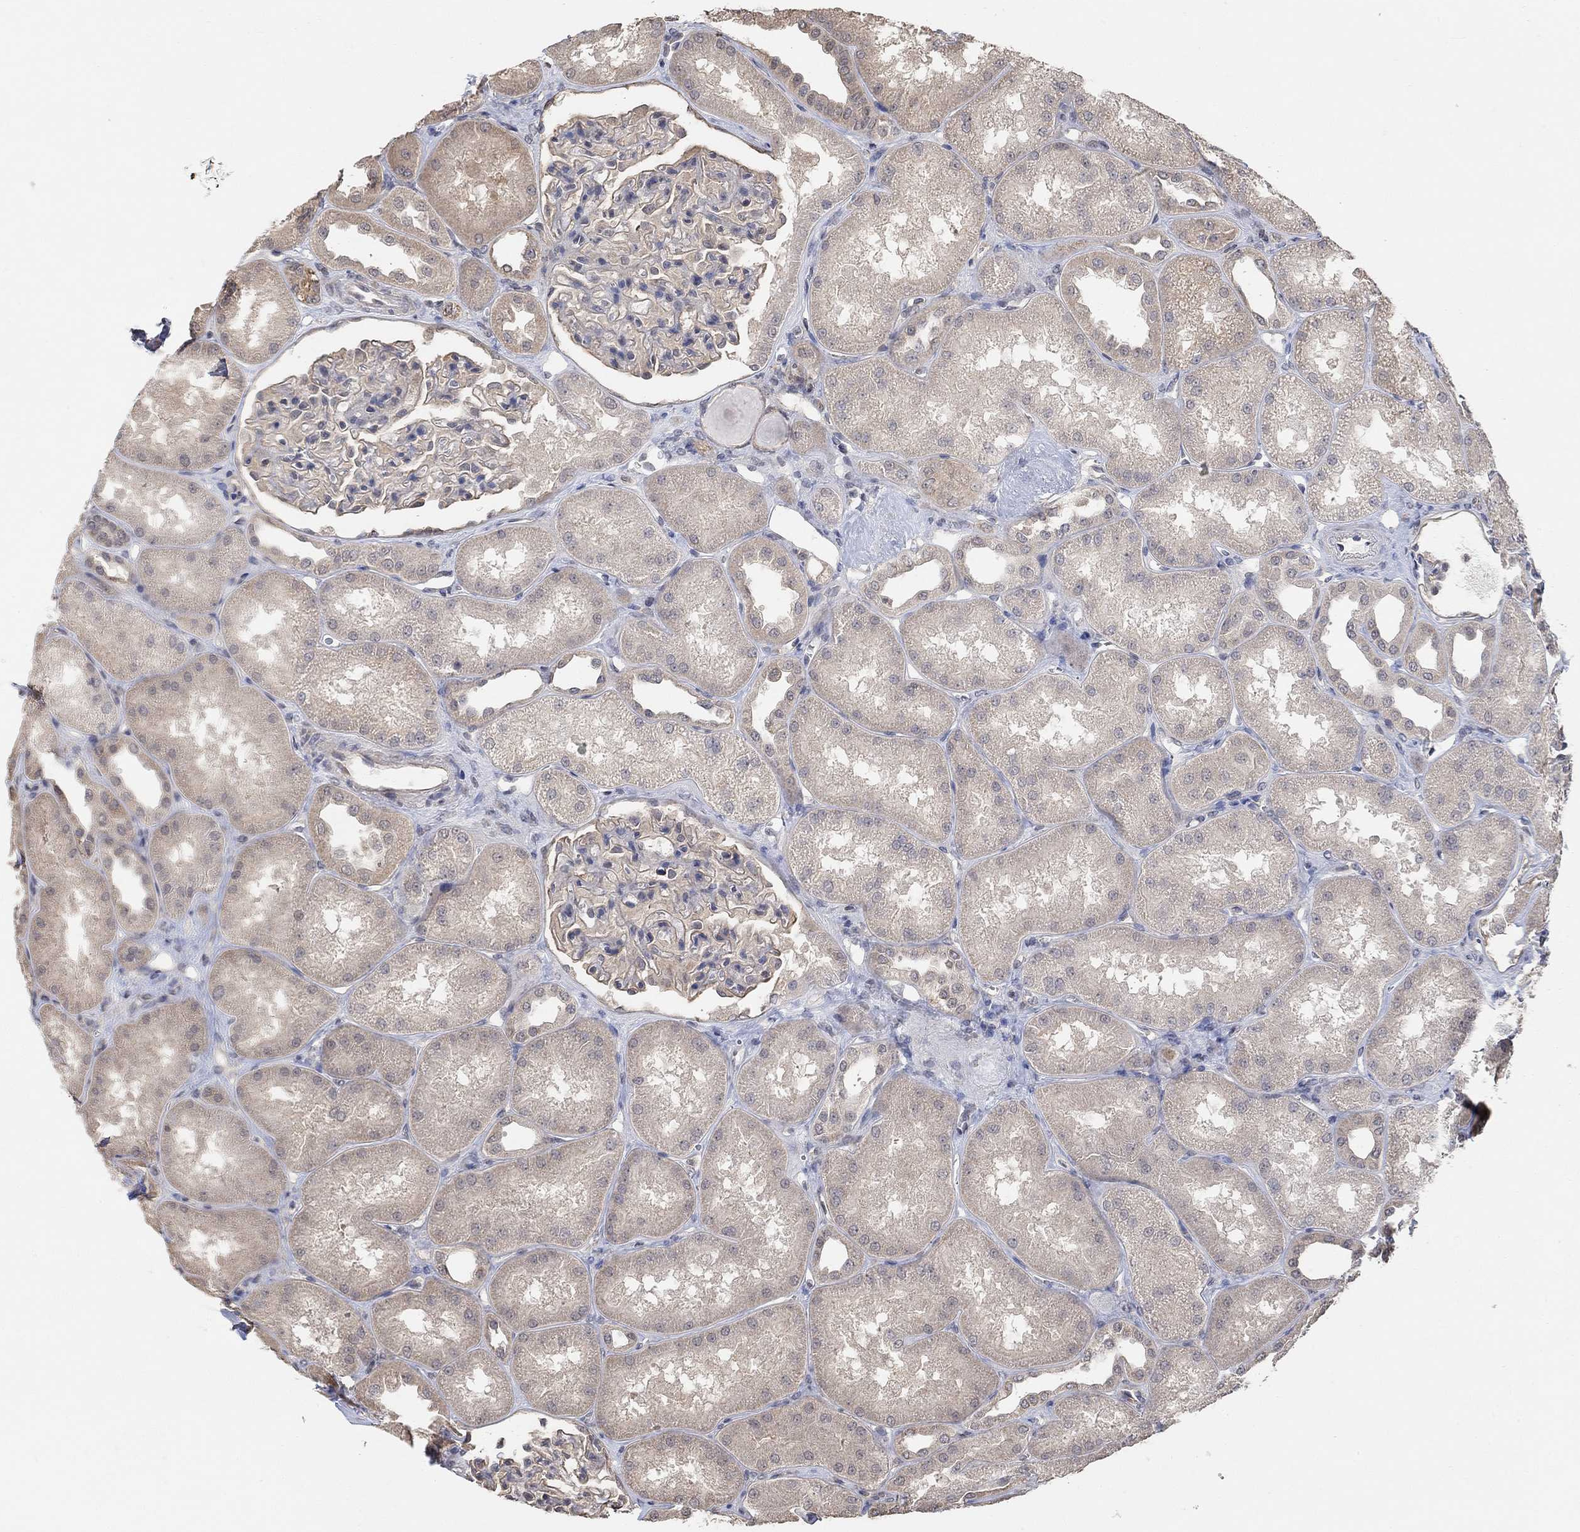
{"staining": {"intensity": "moderate", "quantity": "<25%", "location": "cytoplasmic/membranous"}, "tissue": "kidney", "cell_type": "Cells in glomeruli", "image_type": "normal", "snomed": [{"axis": "morphology", "description": "Normal tissue, NOS"}, {"axis": "topography", "description": "Kidney"}], "caption": "Immunohistochemical staining of benign kidney reveals <25% levels of moderate cytoplasmic/membranous protein positivity in about <25% of cells in glomeruli. (DAB (3,3'-diaminobenzidine) IHC with brightfield microscopy, high magnification).", "gene": "UNC5B", "patient": {"sex": "male", "age": 61}}